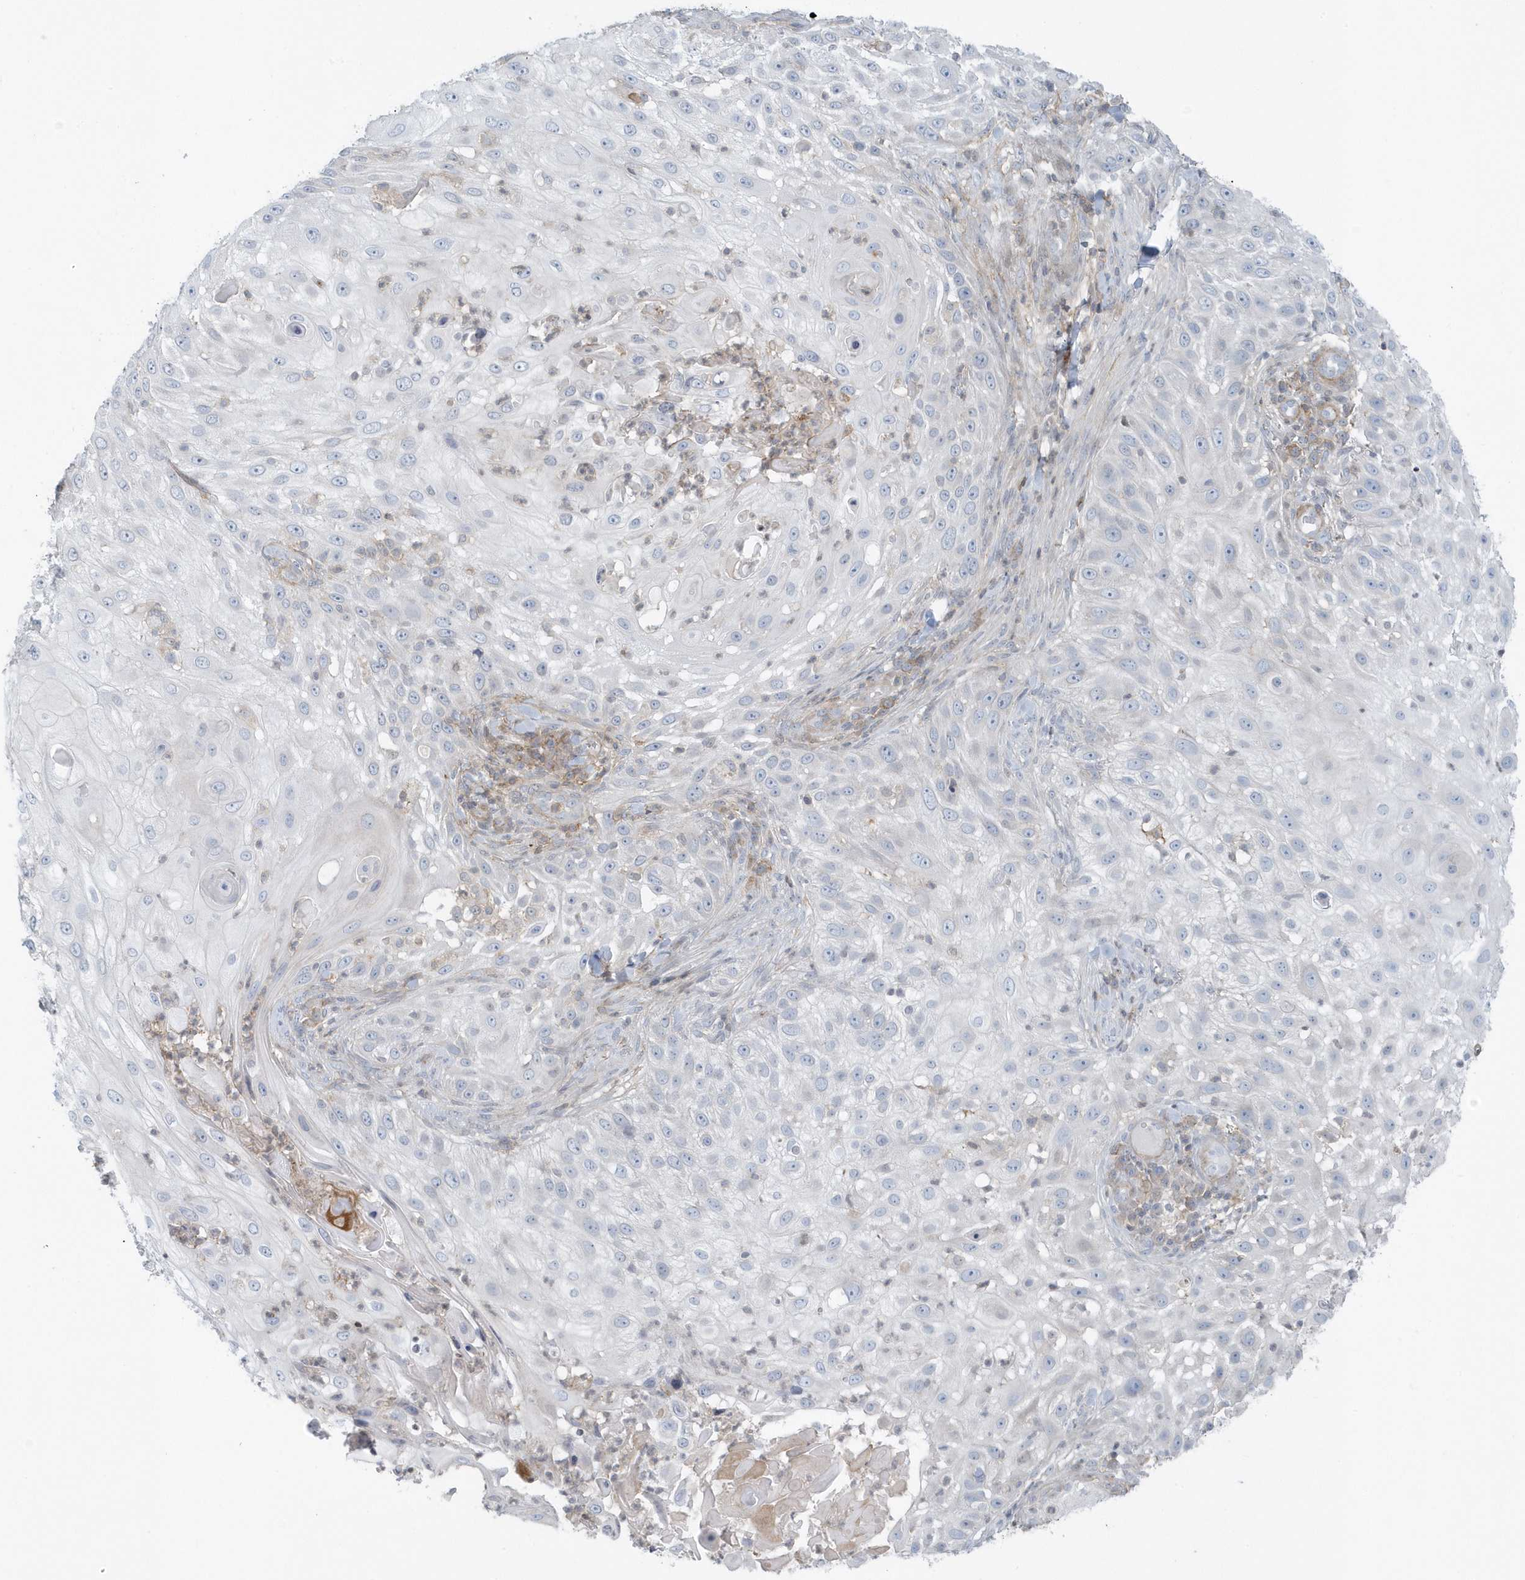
{"staining": {"intensity": "negative", "quantity": "none", "location": "none"}, "tissue": "skin cancer", "cell_type": "Tumor cells", "image_type": "cancer", "snomed": [{"axis": "morphology", "description": "Squamous cell carcinoma, NOS"}, {"axis": "topography", "description": "Skin"}], "caption": "Human squamous cell carcinoma (skin) stained for a protein using immunohistochemistry displays no expression in tumor cells.", "gene": "CACNB2", "patient": {"sex": "female", "age": 44}}